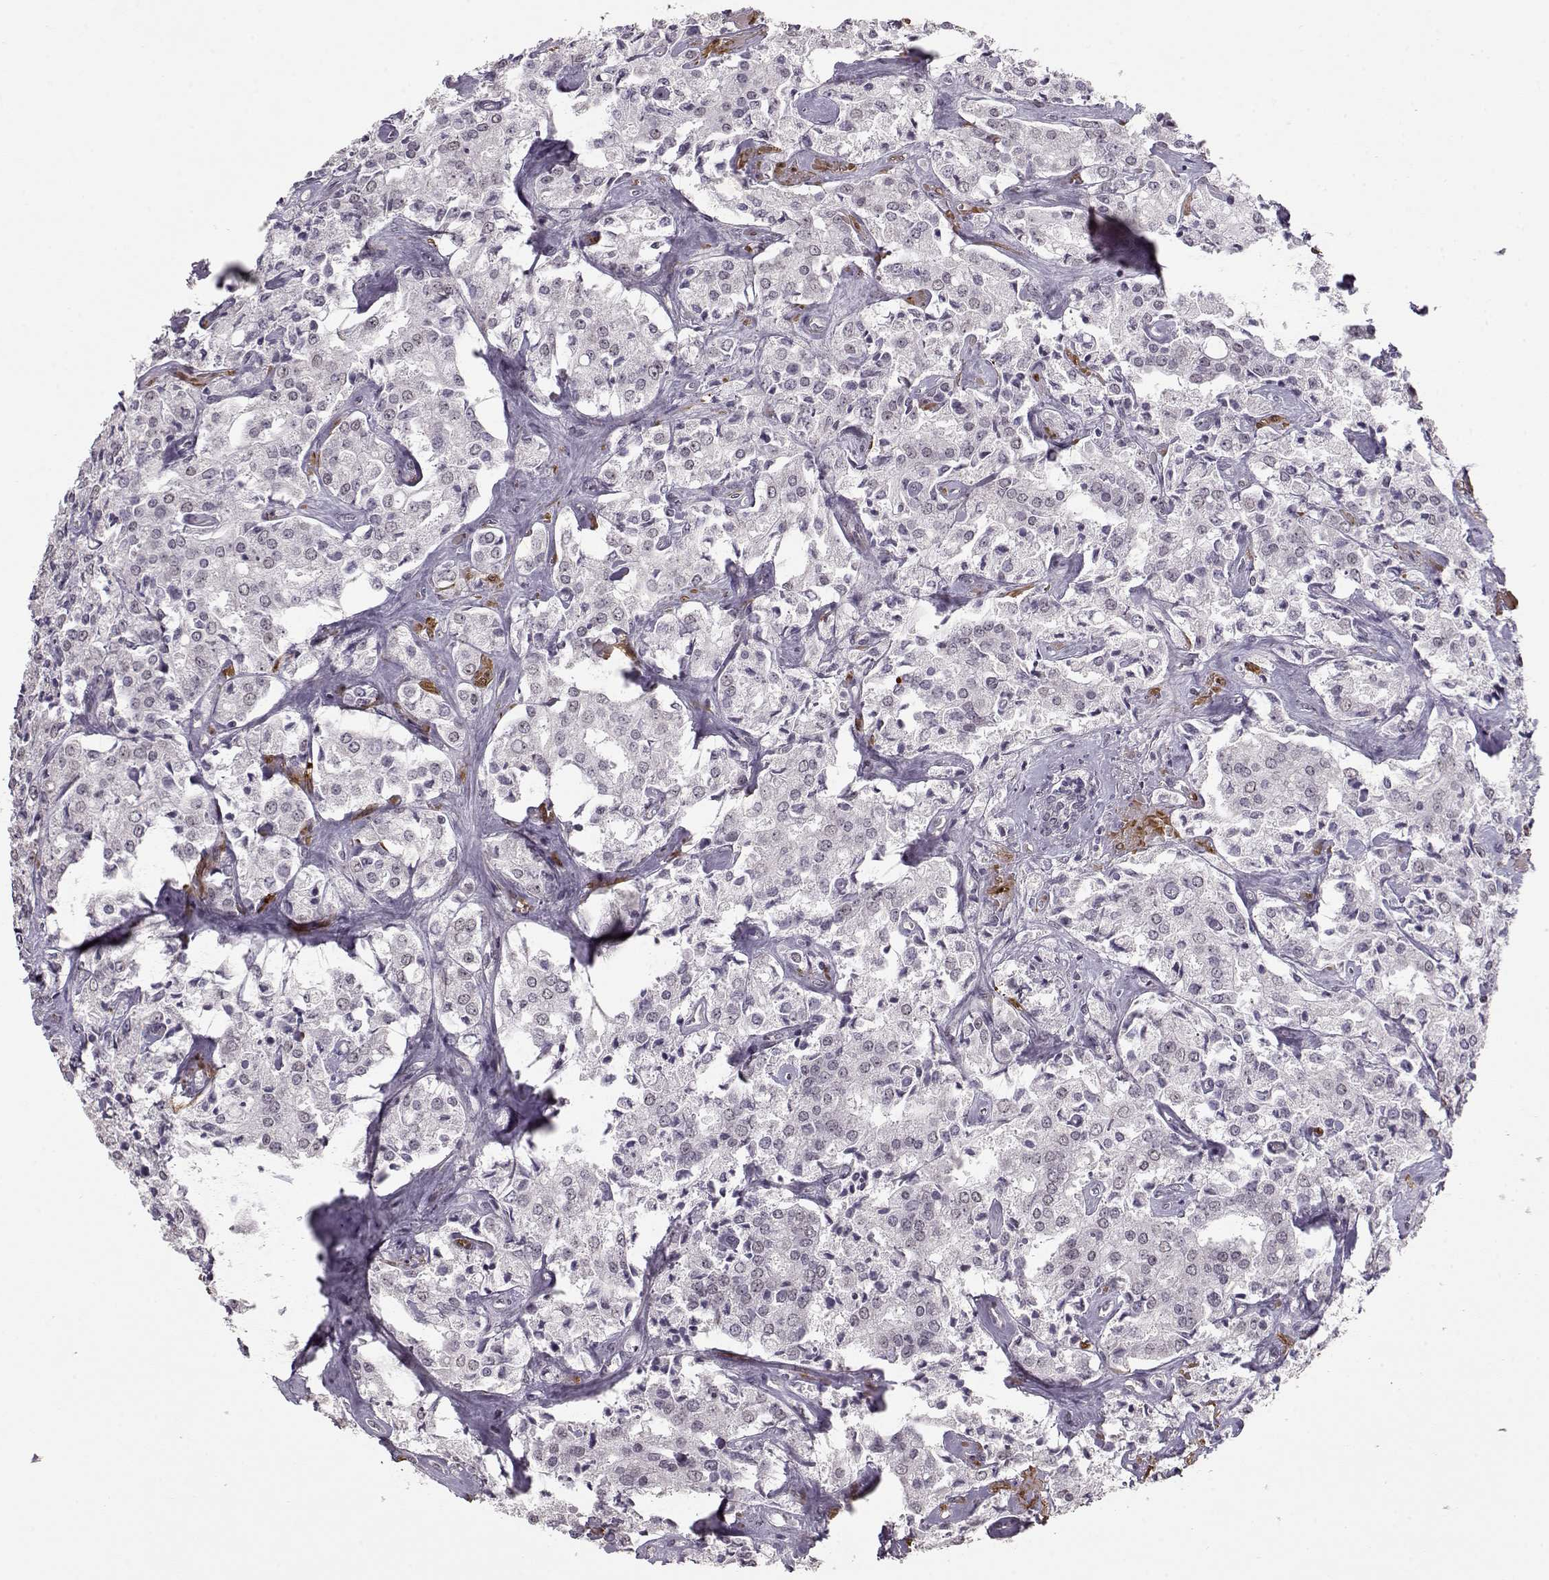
{"staining": {"intensity": "negative", "quantity": "none", "location": "none"}, "tissue": "prostate cancer", "cell_type": "Tumor cells", "image_type": "cancer", "snomed": [{"axis": "morphology", "description": "Adenocarcinoma, NOS"}, {"axis": "topography", "description": "Prostate"}], "caption": "Immunohistochemistry (IHC) image of adenocarcinoma (prostate) stained for a protein (brown), which exhibits no staining in tumor cells. (DAB (3,3'-diaminobenzidine) IHC with hematoxylin counter stain).", "gene": "PCP4", "patient": {"sex": "male", "age": 66}}